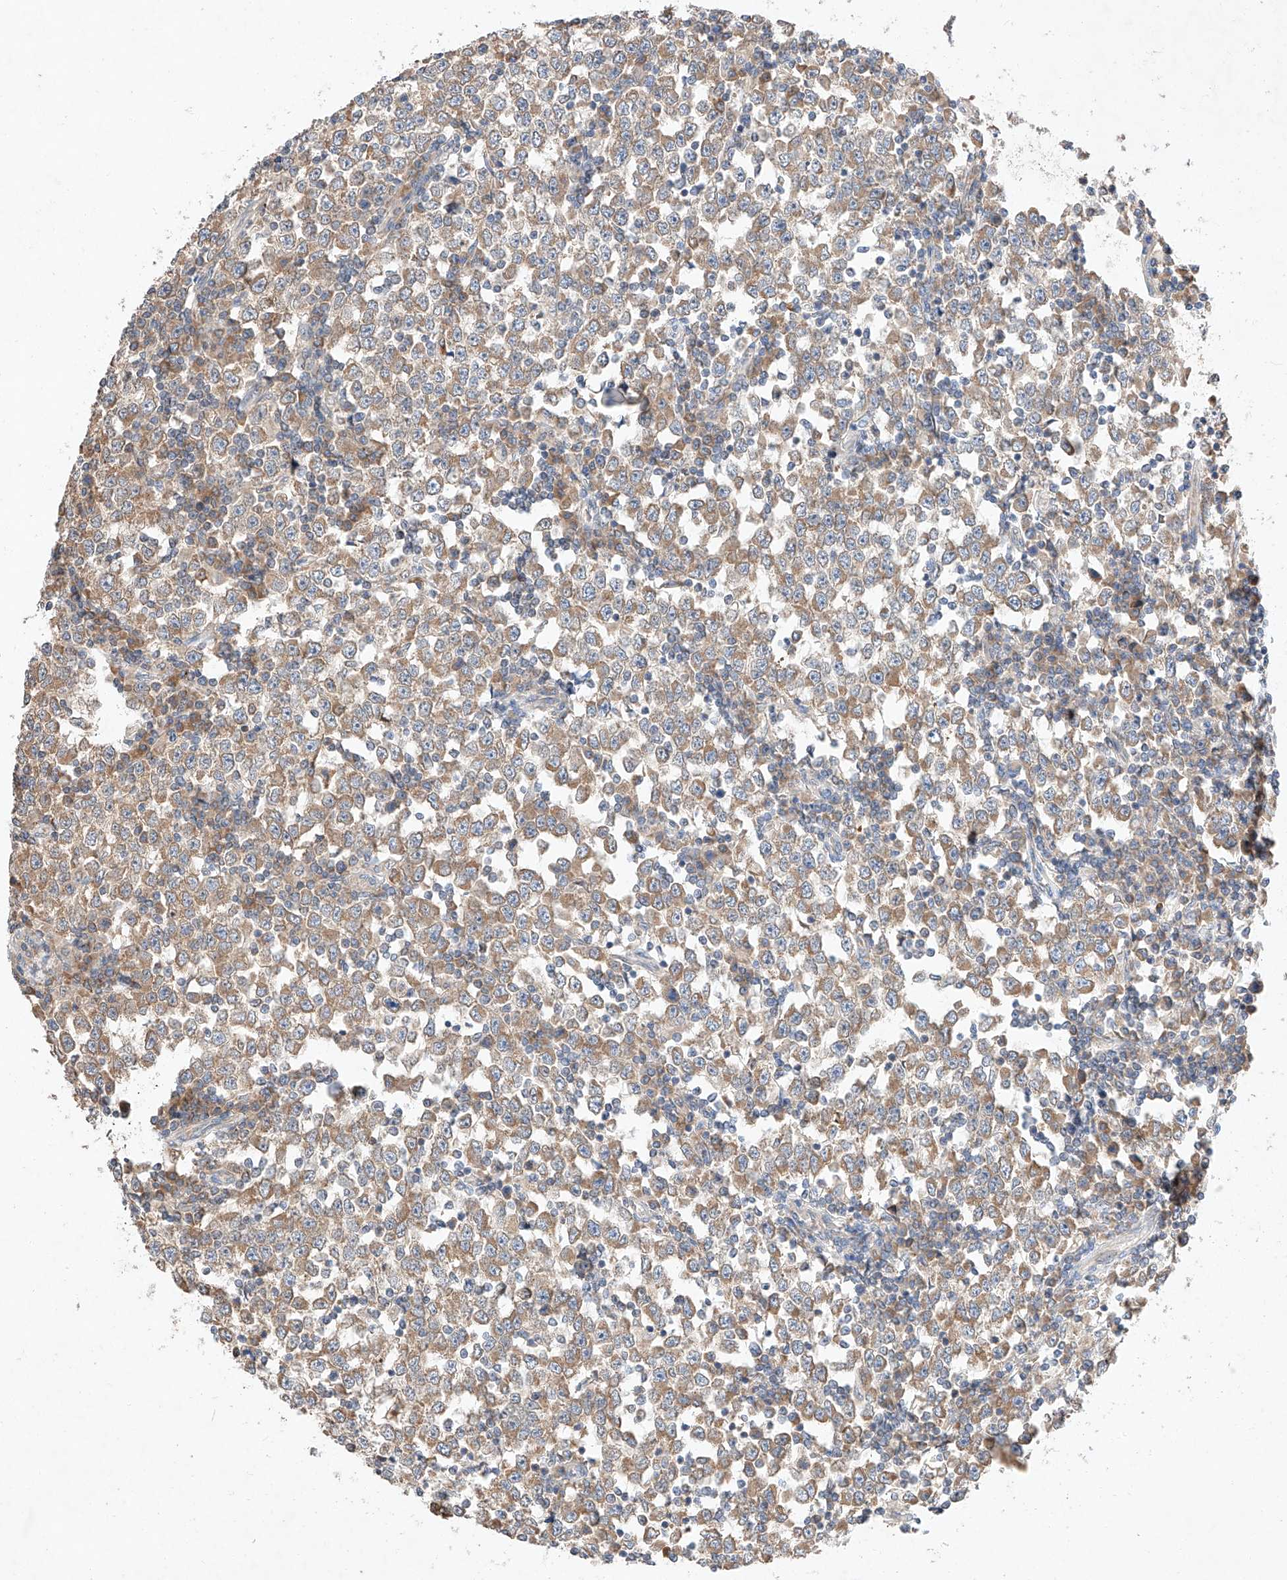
{"staining": {"intensity": "moderate", "quantity": ">75%", "location": "cytoplasmic/membranous"}, "tissue": "testis cancer", "cell_type": "Tumor cells", "image_type": "cancer", "snomed": [{"axis": "morphology", "description": "Seminoma, NOS"}, {"axis": "topography", "description": "Testis"}], "caption": "Immunohistochemical staining of human testis seminoma displays medium levels of moderate cytoplasmic/membranous protein staining in approximately >75% of tumor cells.", "gene": "C6orf118", "patient": {"sex": "male", "age": 65}}